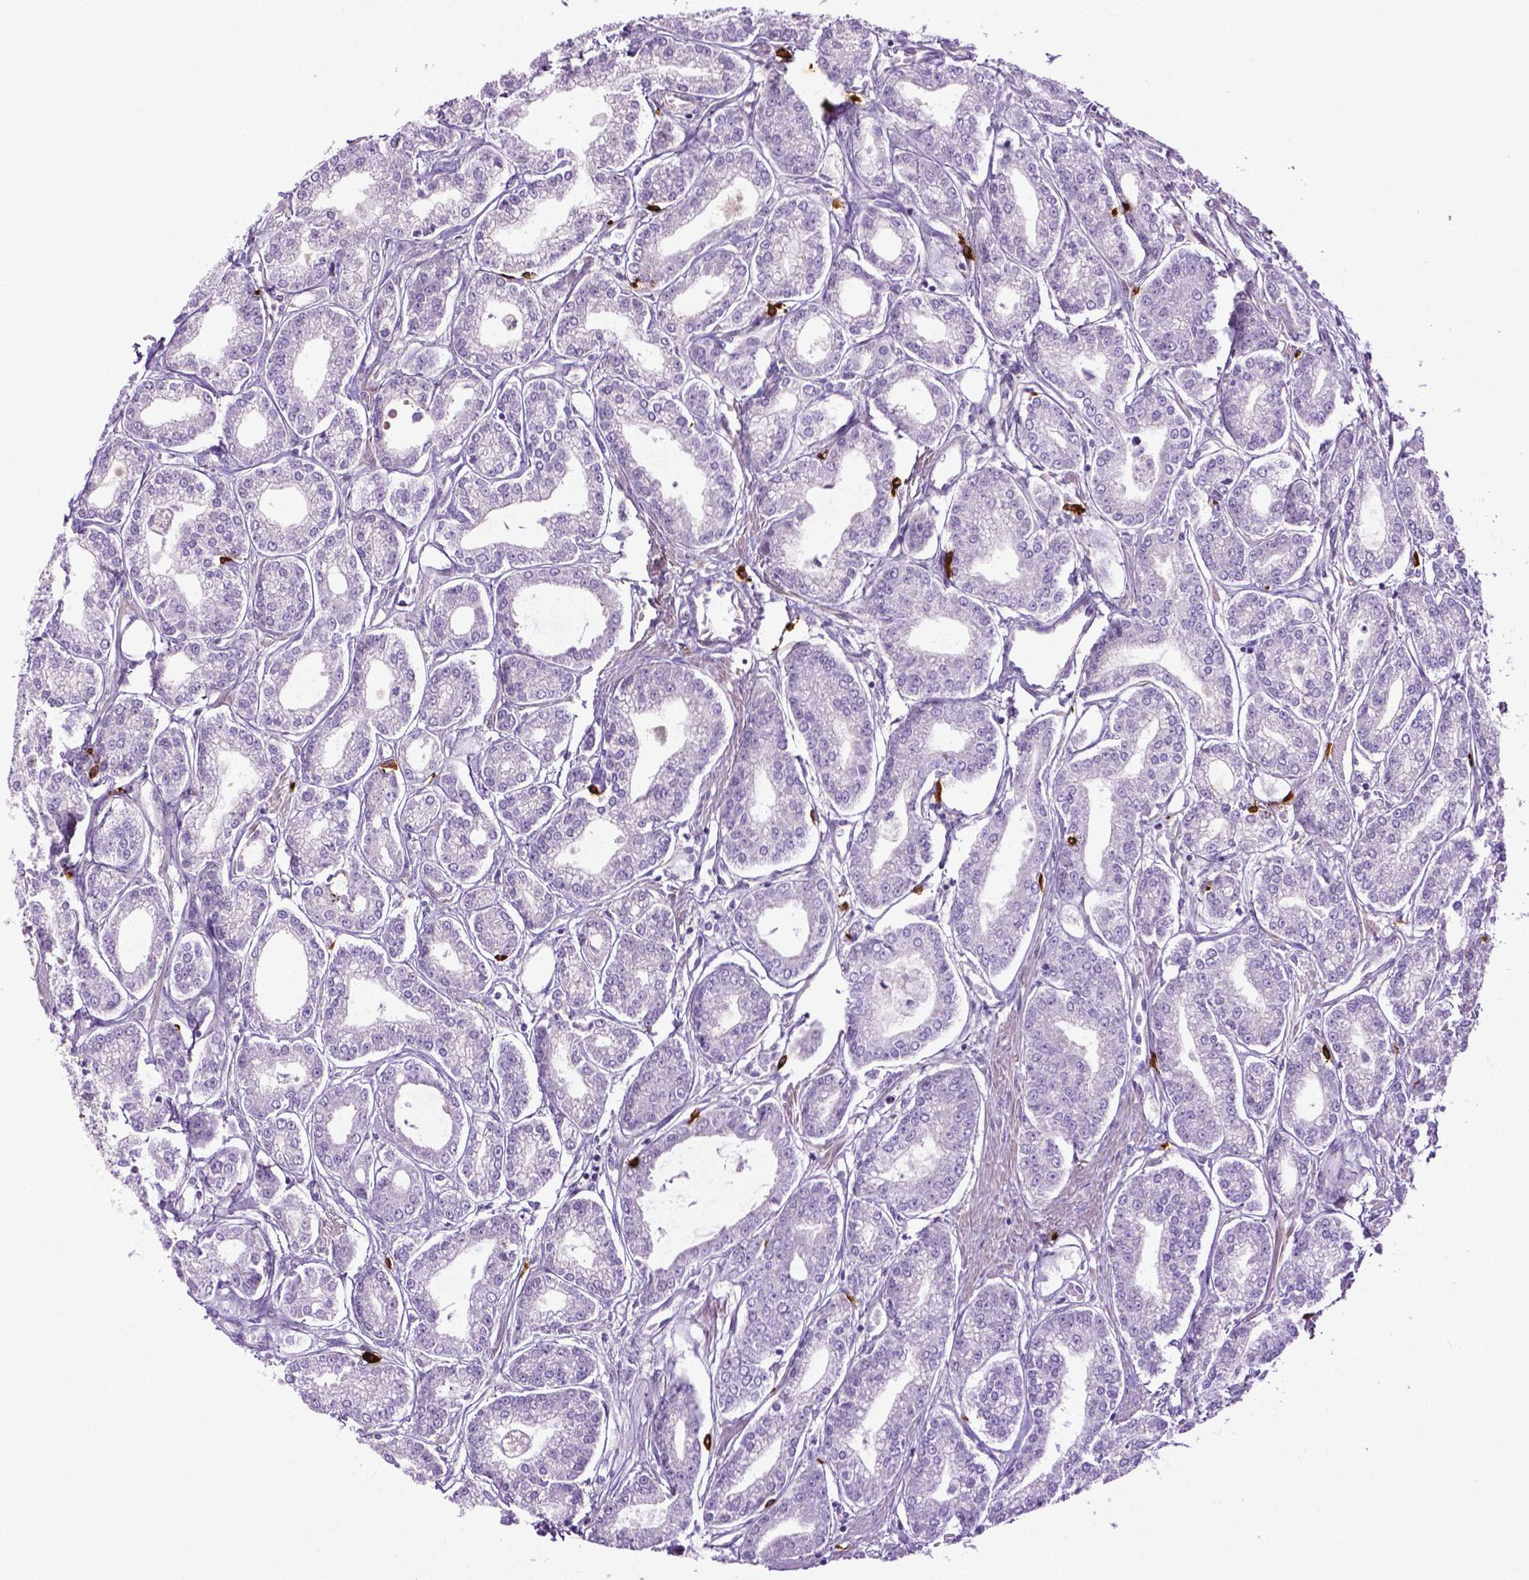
{"staining": {"intensity": "negative", "quantity": "none", "location": "none"}, "tissue": "prostate cancer", "cell_type": "Tumor cells", "image_type": "cancer", "snomed": [{"axis": "morphology", "description": "Adenocarcinoma, NOS"}, {"axis": "topography", "description": "Prostate"}], "caption": "Histopathology image shows no protein staining in tumor cells of prostate adenocarcinoma tissue.", "gene": "SPECC1L", "patient": {"sex": "male", "age": 71}}